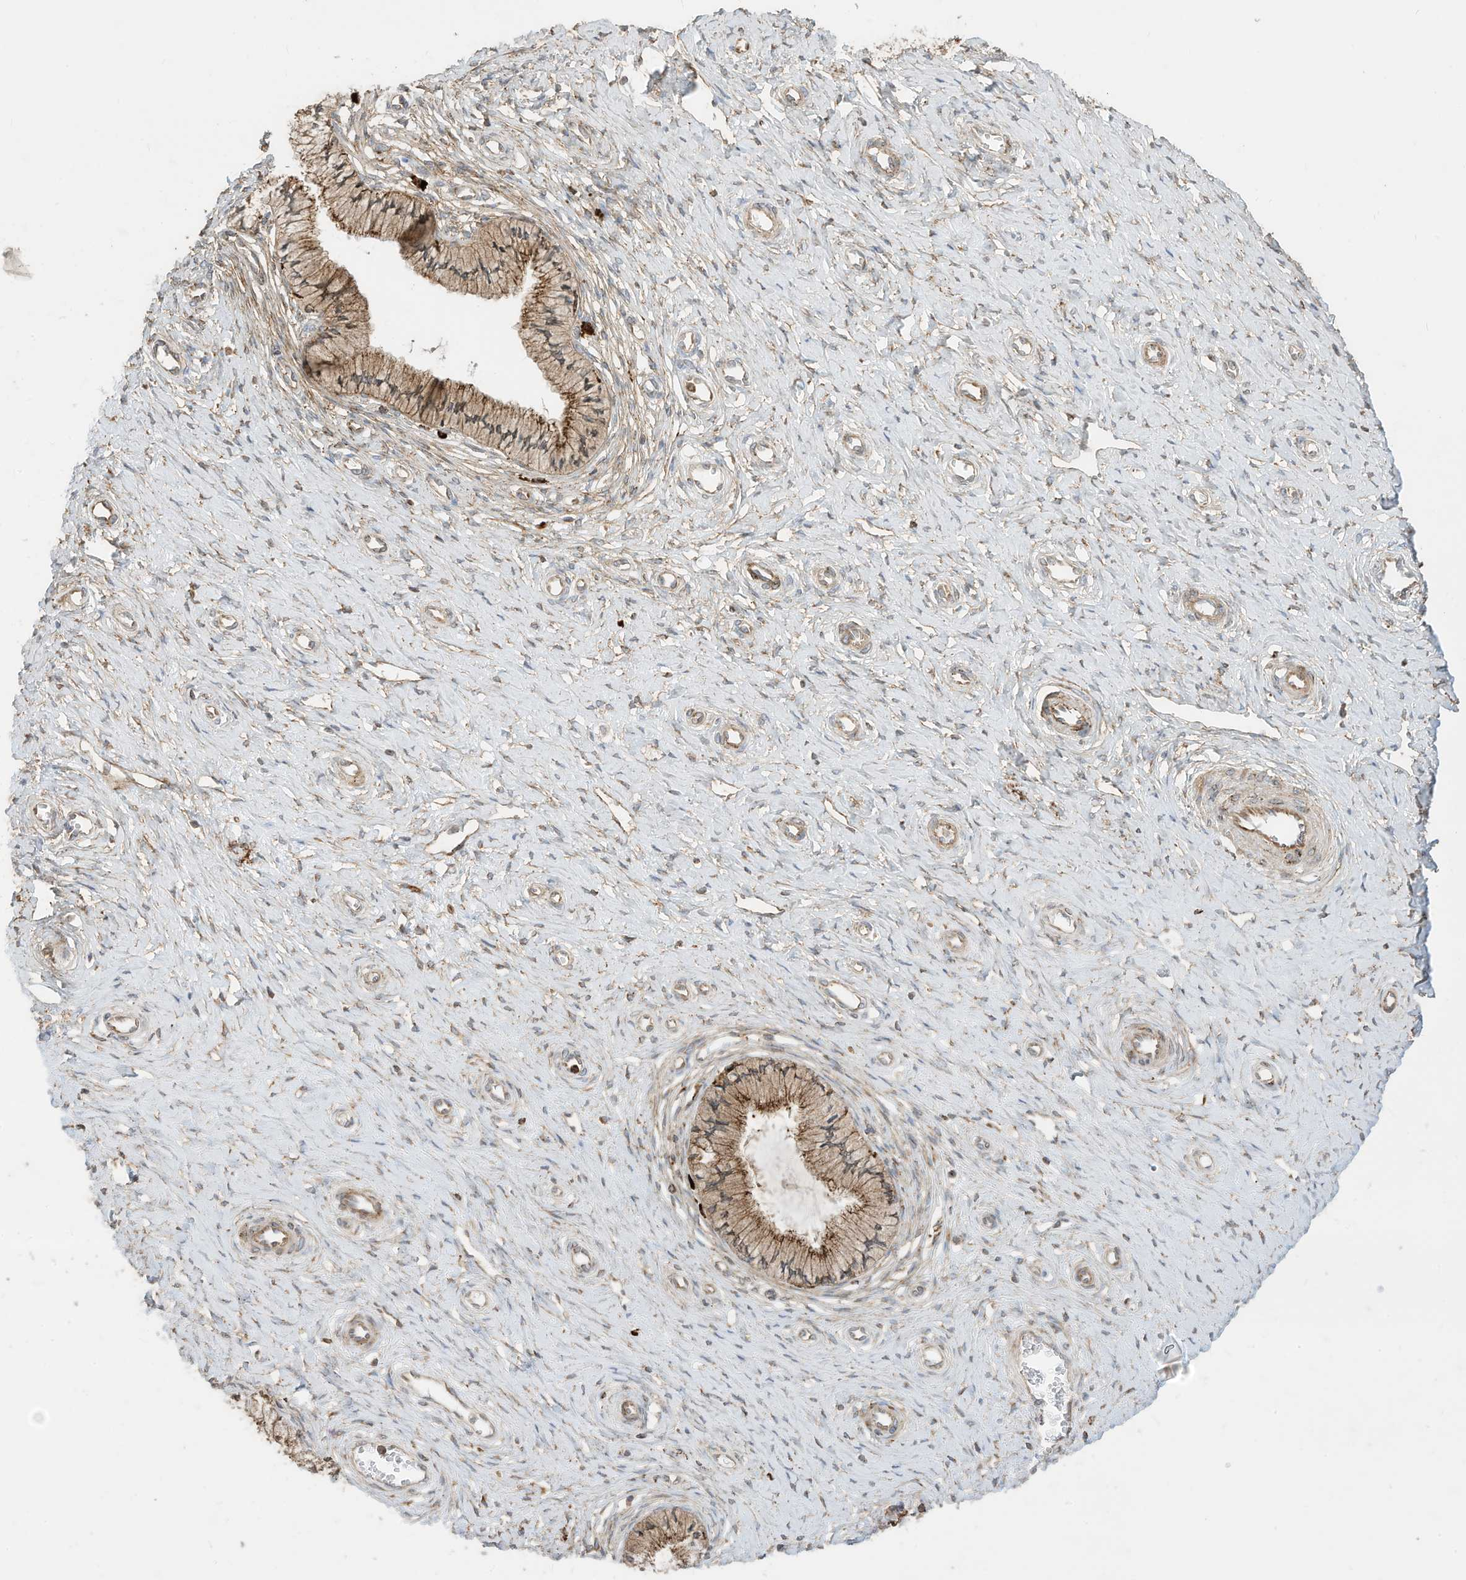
{"staining": {"intensity": "moderate", "quantity": ">75%", "location": "cytoplasmic/membranous"}, "tissue": "cervix", "cell_type": "Glandular cells", "image_type": "normal", "snomed": [{"axis": "morphology", "description": "Normal tissue, NOS"}, {"axis": "topography", "description": "Cervix"}], "caption": "High-power microscopy captured an immunohistochemistry histopathology image of benign cervix, revealing moderate cytoplasmic/membranous staining in approximately >75% of glandular cells.", "gene": "TRNAU1AP", "patient": {"sex": "female", "age": 36}}